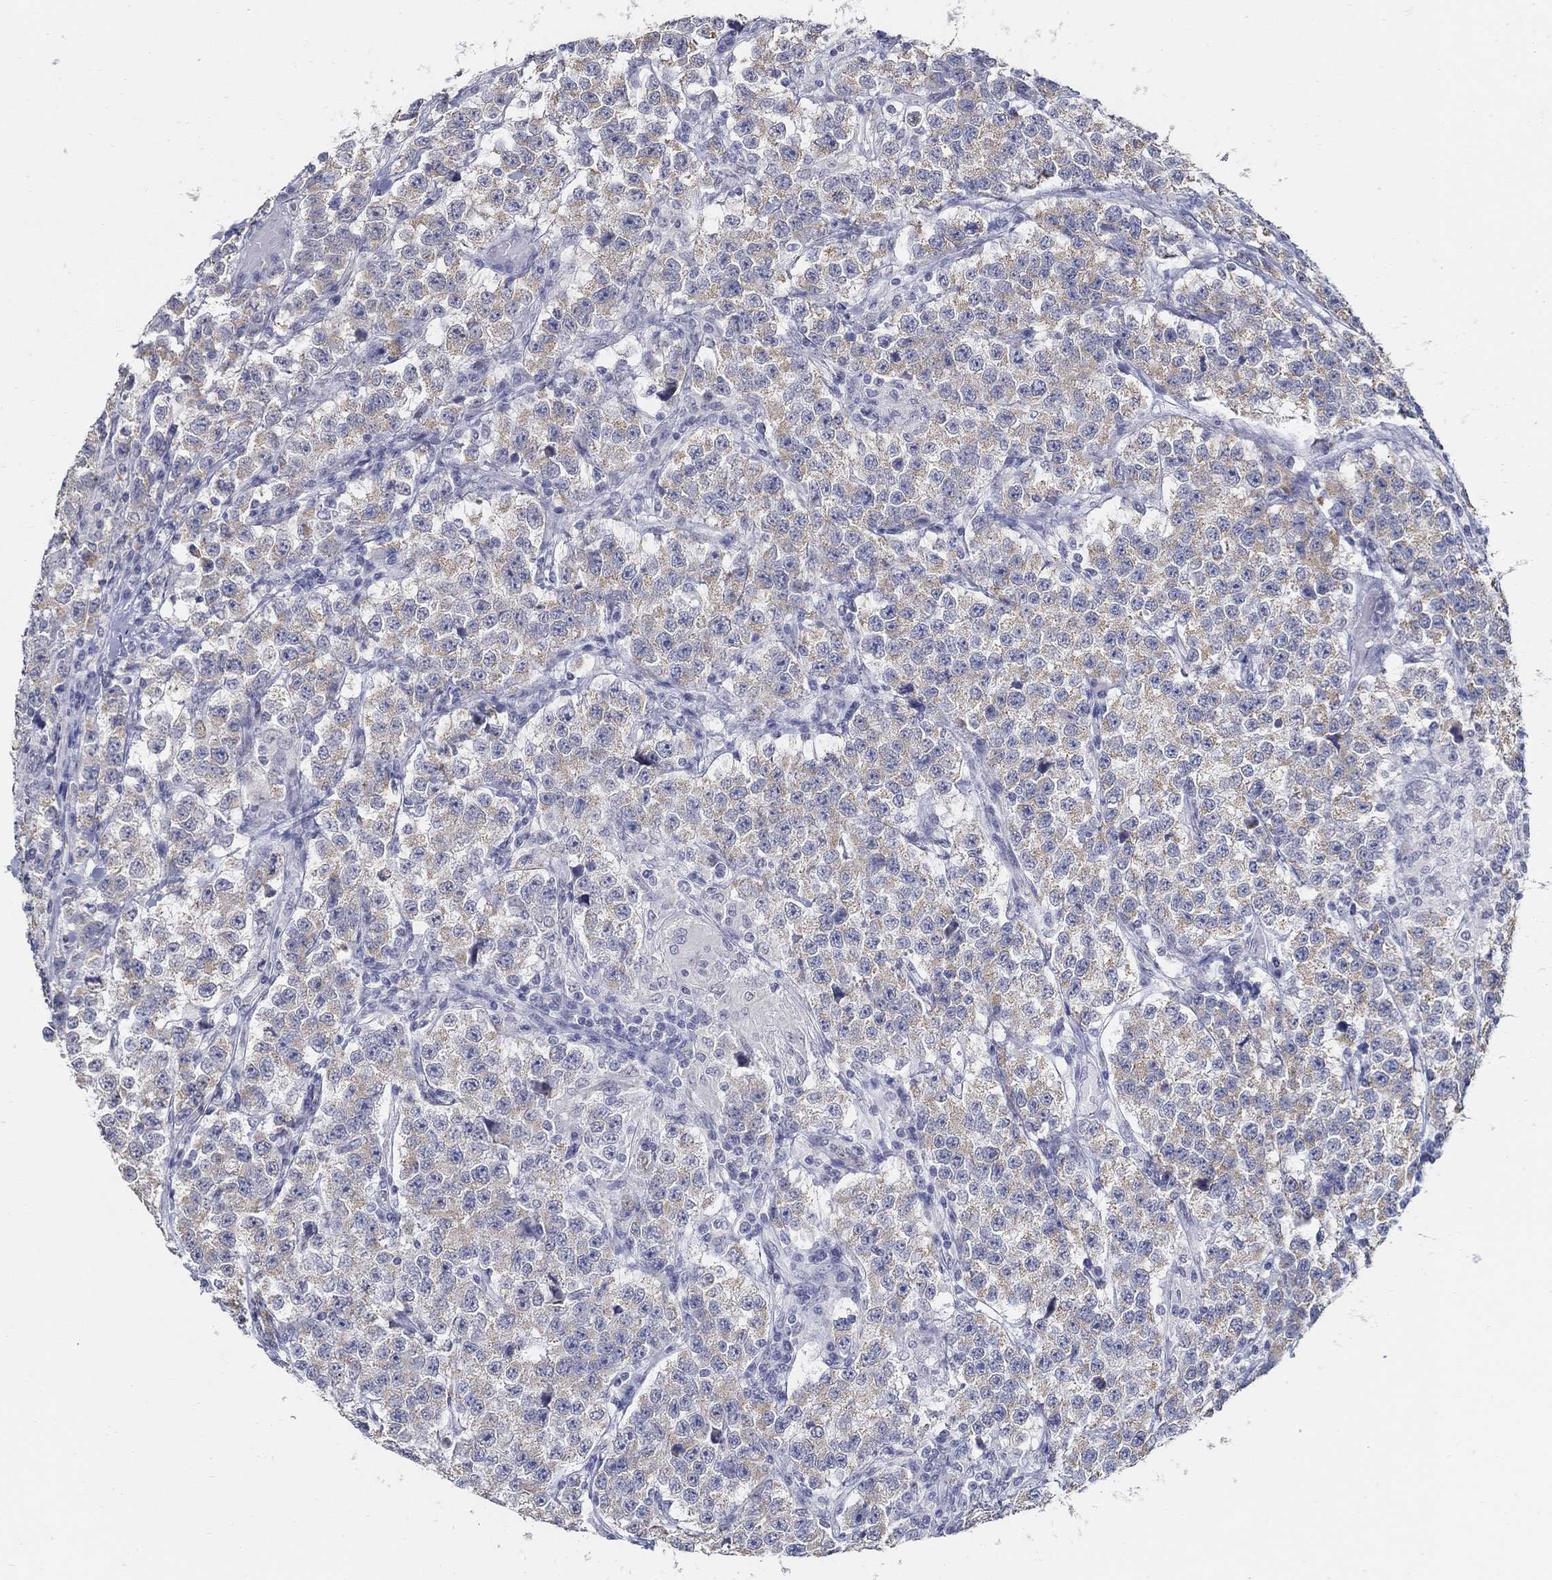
{"staining": {"intensity": "weak", "quantity": "25%-75%", "location": "cytoplasmic/membranous"}, "tissue": "testis cancer", "cell_type": "Tumor cells", "image_type": "cancer", "snomed": [{"axis": "morphology", "description": "Seminoma, NOS"}, {"axis": "topography", "description": "Testis"}], "caption": "Immunohistochemical staining of human testis cancer displays low levels of weak cytoplasmic/membranous protein positivity in approximately 25%-75% of tumor cells.", "gene": "USP29", "patient": {"sex": "male", "age": 59}}